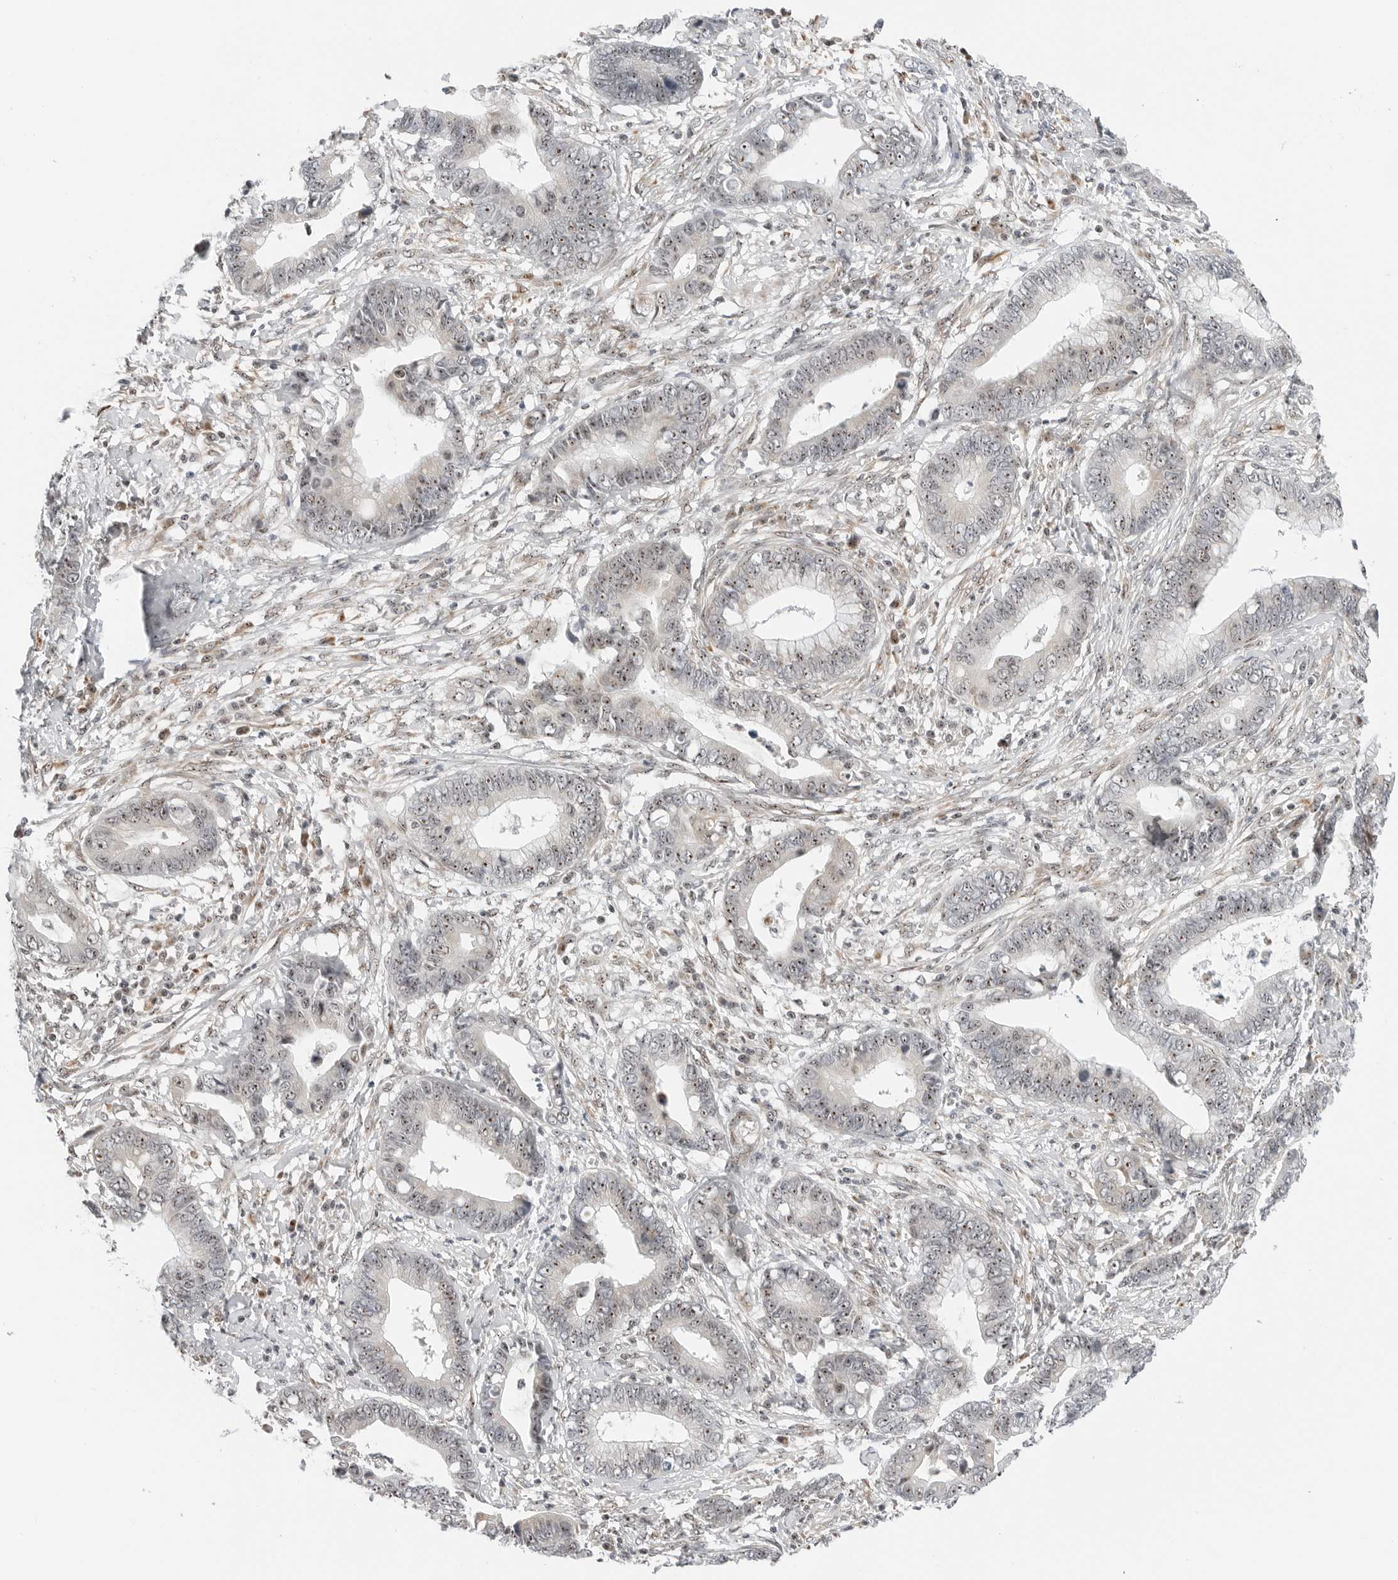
{"staining": {"intensity": "weak", "quantity": "25%-75%", "location": "nuclear"}, "tissue": "cervical cancer", "cell_type": "Tumor cells", "image_type": "cancer", "snomed": [{"axis": "morphology", "description": "Adenocarcinoma, NOS"}, {"axis": "topography", "description": "Cervix"}], "caption": "IHC histopathology image of adenocarcinoma (cervical) stained for a protein (brown), which demonstrates low levels of weak nuclear expression in about 25%-75% of tumor cells.", "gene": "RIMKLA", "patient": {"sex": "female", "age": 44}}